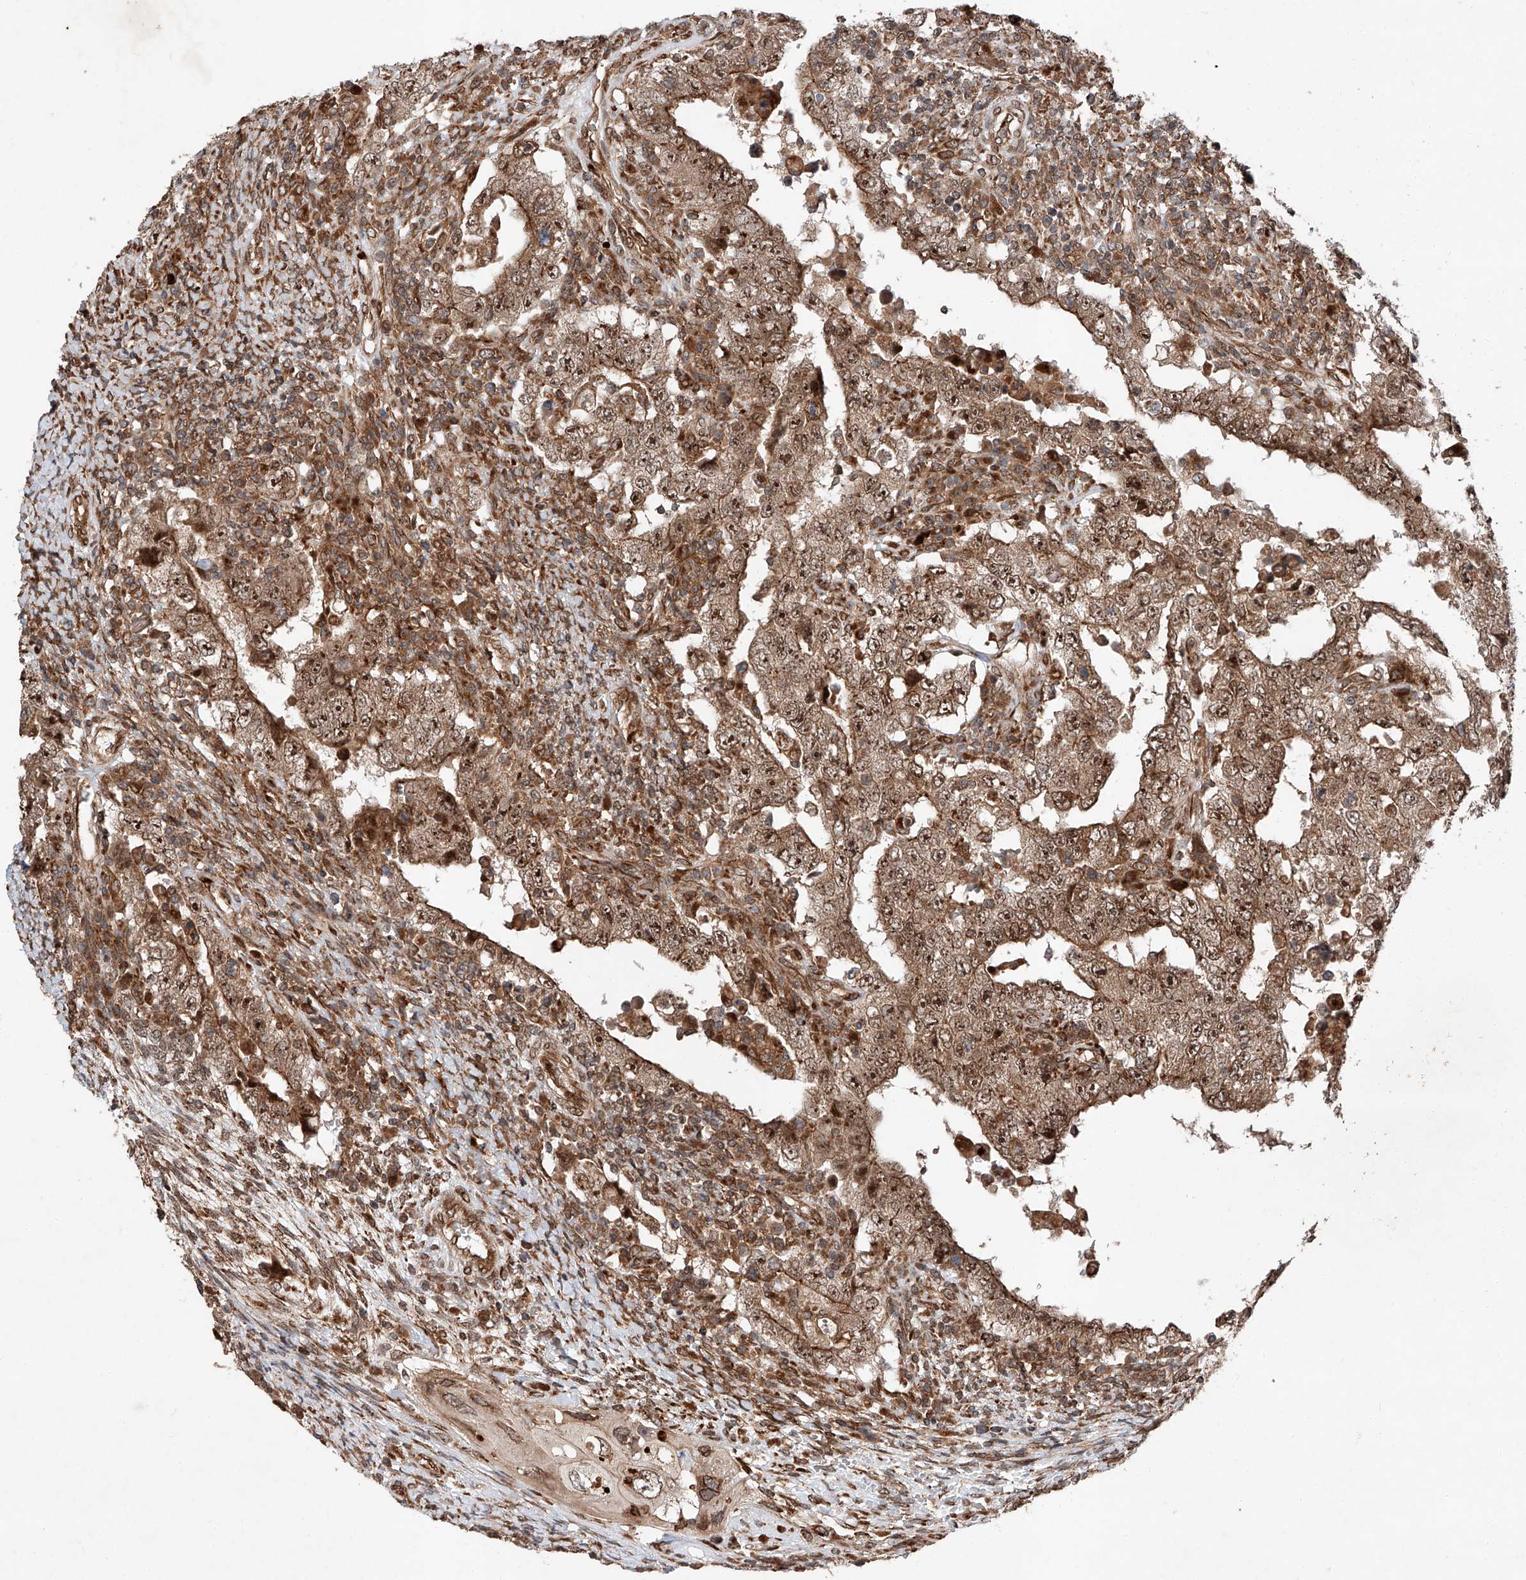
{"staining": {"intensity": "moderate", "quantity": ">75%", "location": "cytoplasmic/membranous,nuclear"}, "tissue": "testis cancer", "cell_type": "Tumor cells", "image_type": "cancer", "snomed": [{"axis": "morphology", "description": "Carcinoma, Embryonal, NOS"}, {"axis": "topography", "description": "Testis"}], "caption": "This micrograph shows immunohistochemistry staining of human testis cancer, with medium moderate cytoplasmic/membranous and nuclear staining in about >75% of tumor cells.", "gene": "ZFP28", "patient": {"sex": "male", "age": 26}}